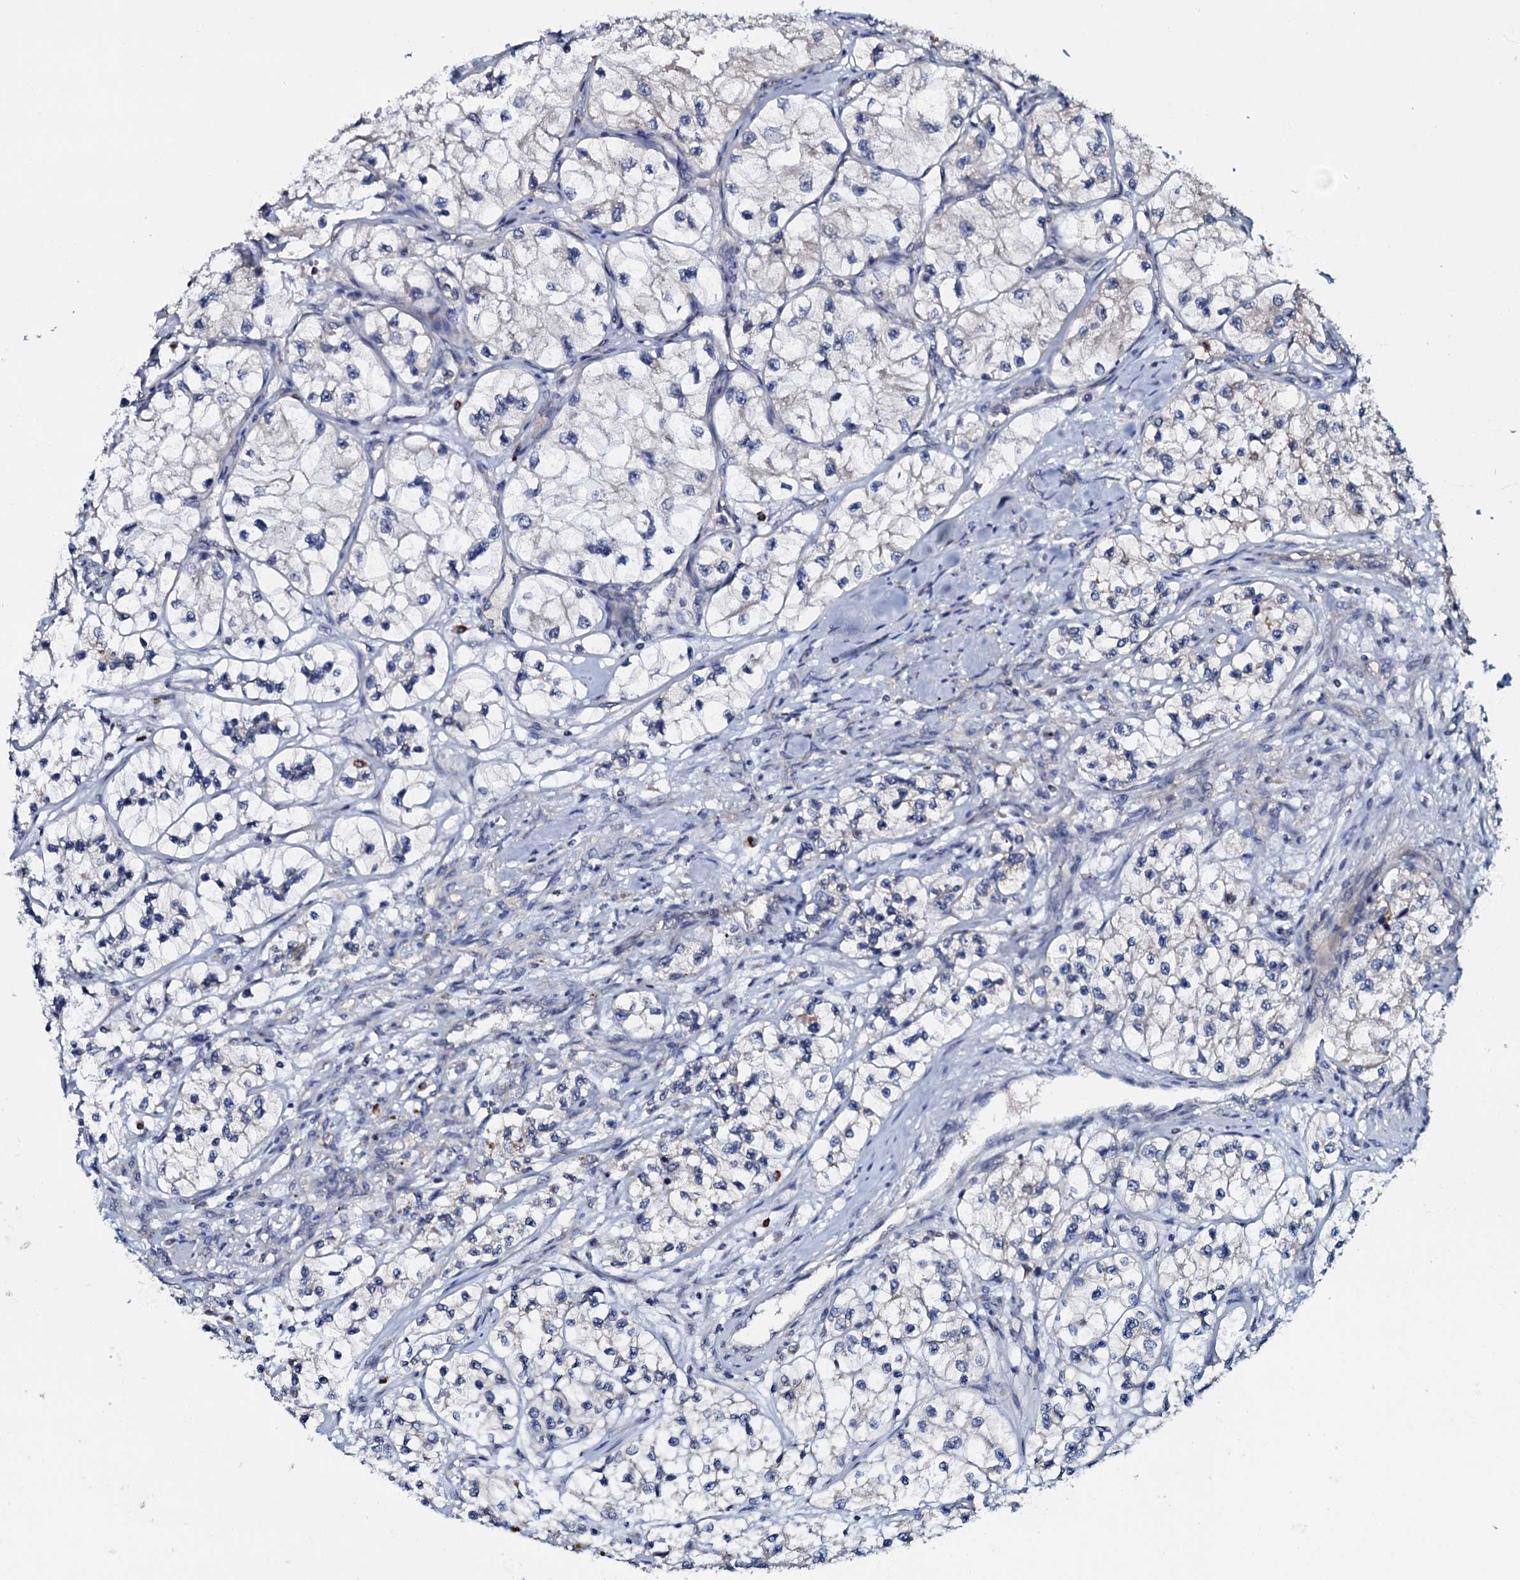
{"staining": {"intensity": "negative", "quantity": "none", "location": "none"}, "tissue": "renal cancer", "cell_type": "Tumor cells", "image_type": "cancer", "snomed": [{"axis": "morphology", "description": "Adenocarcinoma, NOS"}, {"axis": "topography", "description": "Kidney"}], "caption": "Renal adenocarcinoma was stained to show a protein in brown. There is no significant staining in tumor cells.", "gene": "CPNE2", "patient": {"sex": "female", "age": 57}}